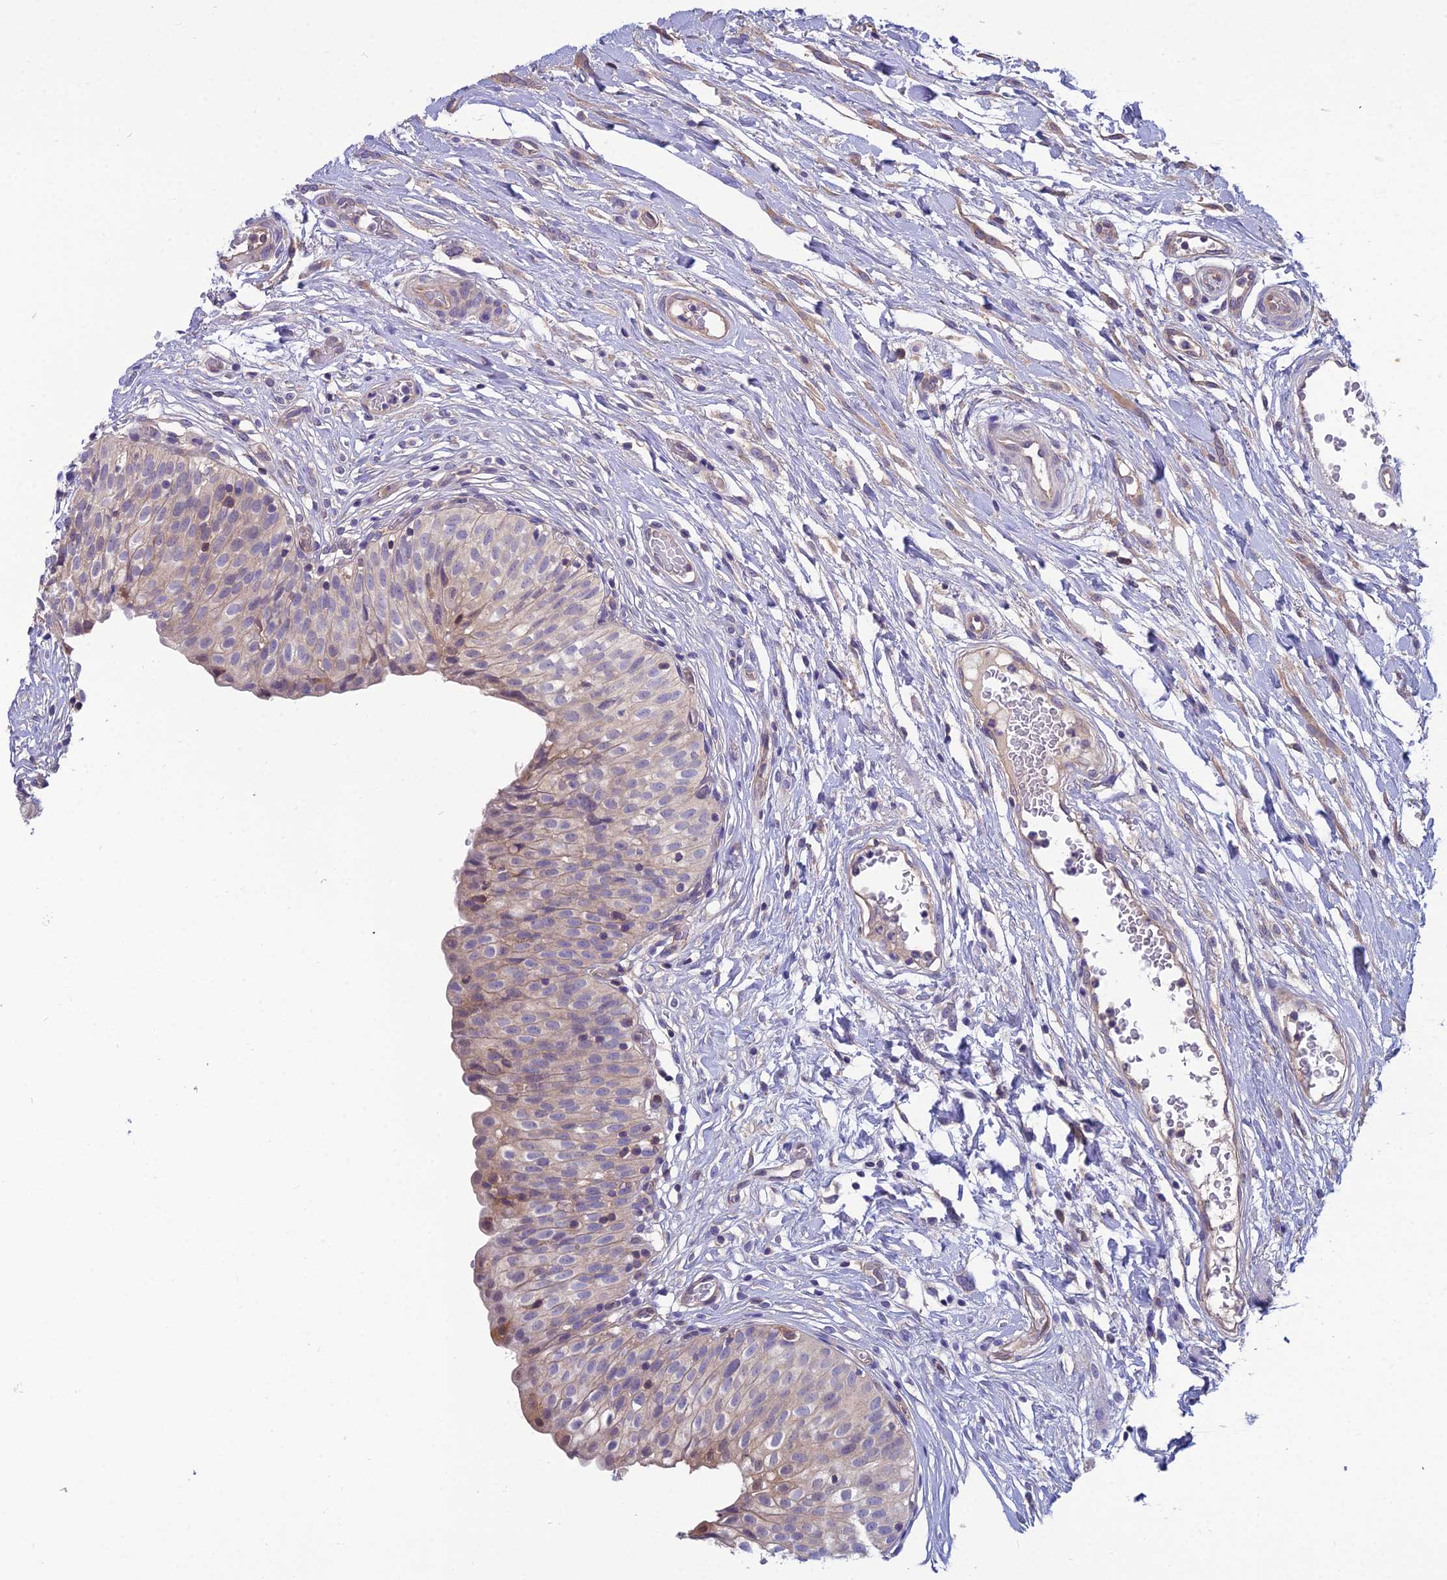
{"staining": {"intensity": "moderate", "quantity": "<25%", "location": "nuclear"}, "tissue": "urinary bladder", "cell_type": "Urothelial cells", "image_type": "normal", "snomed": [{"axis": "morphology", "description": "Normal tissue, NOS"}, {"axis": "topography", "description": "Urinary bladder"}], "caption": "IHC micrograph of normal urinary bladder: urinary bladder stained using immunohistochemistry shows low levels of moderate protein expression localized specifically in the nuclear of urothelial cells, appearing as a nuclear brown color.", "gene": "MVD", "patient": {"sex": "male", "age": 55}}